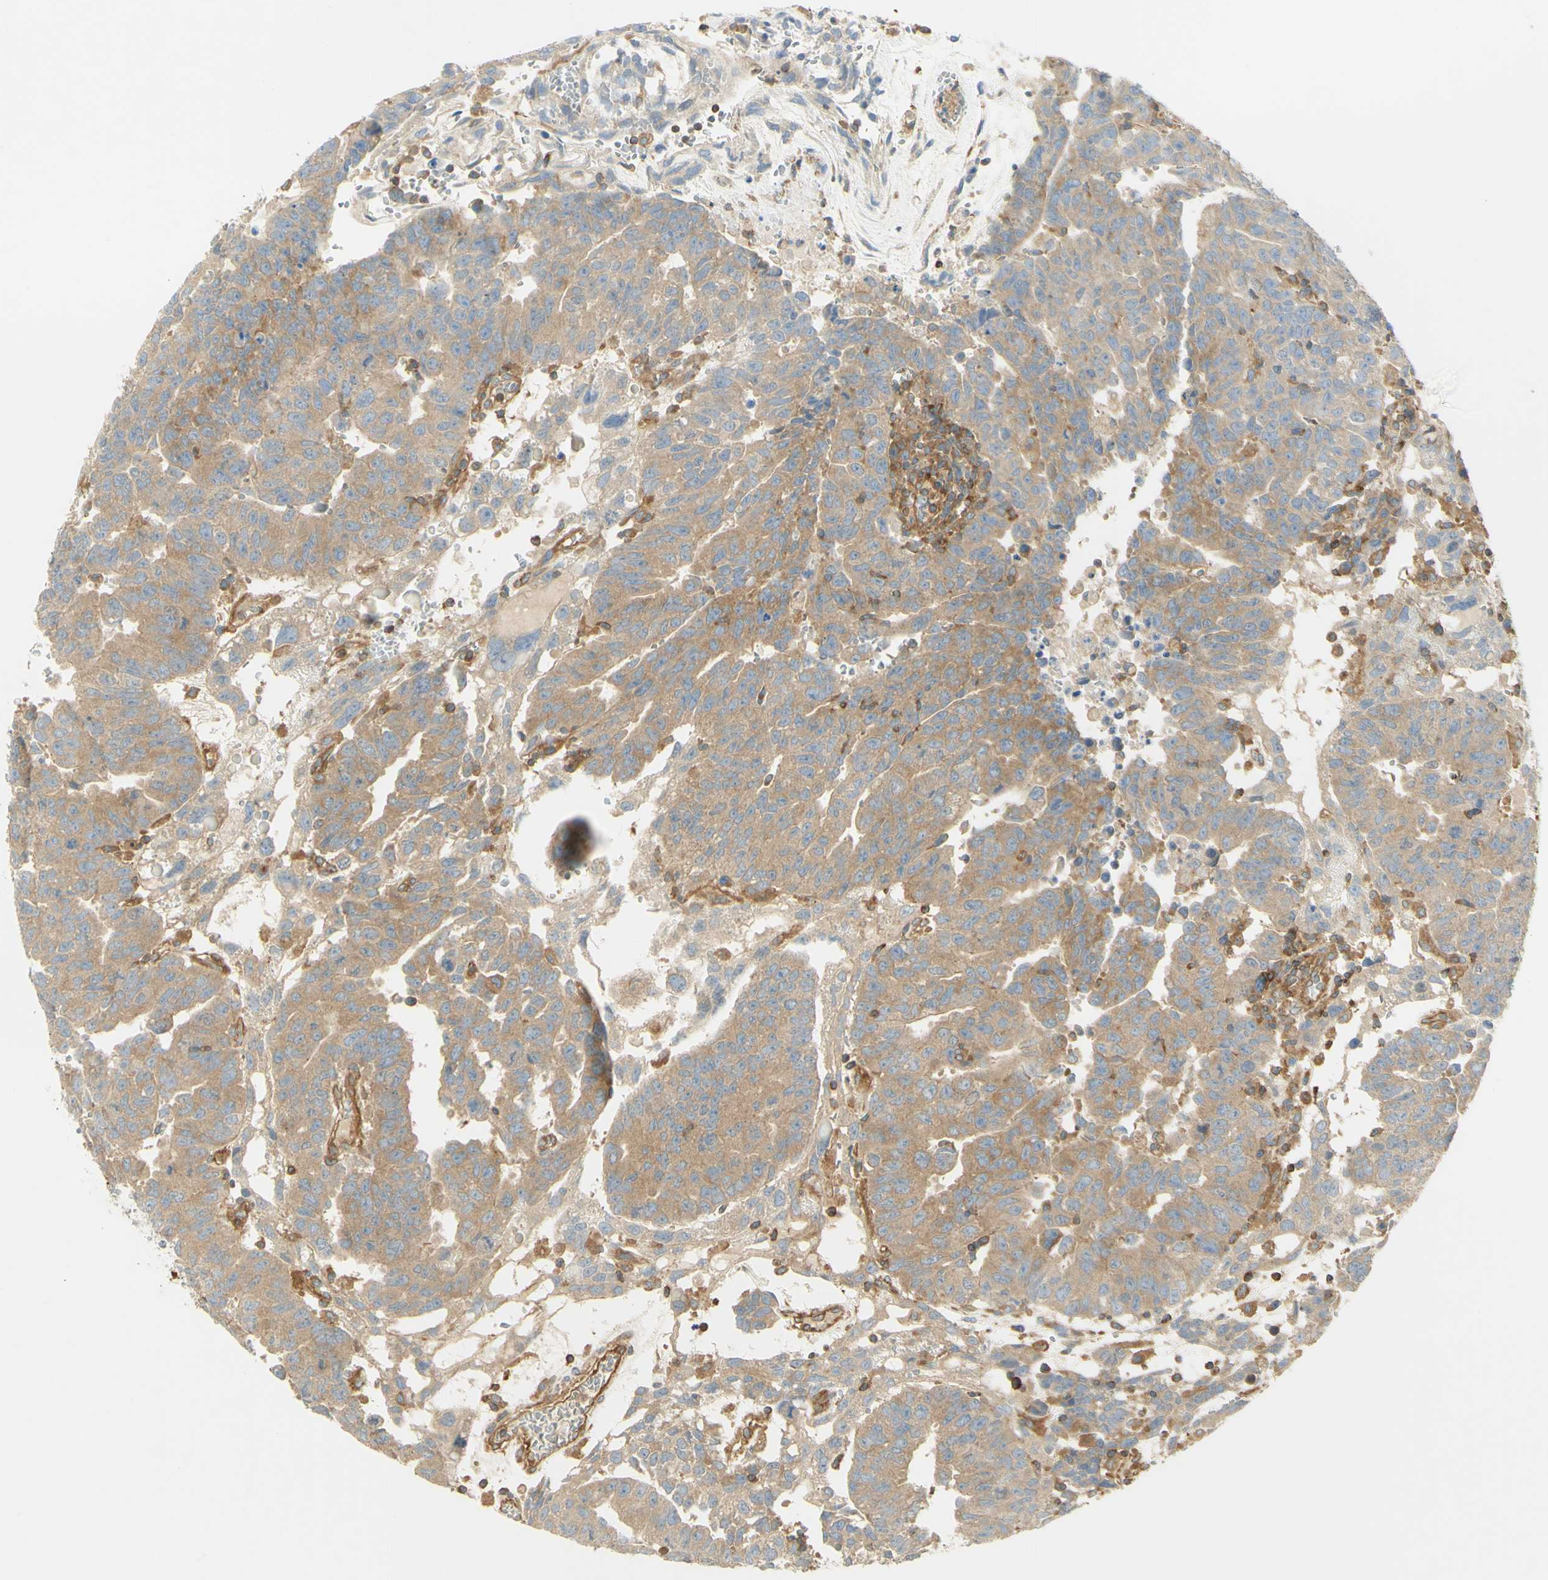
{"staining": {"intensity": "moderate", "quantity": ">75%", "location": "cytoplasmic/membranous"}, "tissue": "testis cancer", "cell_type": "Tumor cells", "image_type": "cancer", "snomed": [{"axis": "morphology", "description": "Seminoma, NOS"}, {"axis": "morphology", "description": "Carcinoma, Embryonal, NOS"}, {"axis": "topography", "description": "Testis"}], "caption": "A micrograph showing moderate cytoplasmic/membranous expression in approximately >75% of tumor cells in testis cancer, as visualized by brown immunohistochemical staining.", "gene": "IKBKG", "patient": {"sex": "male", "age": 52}}